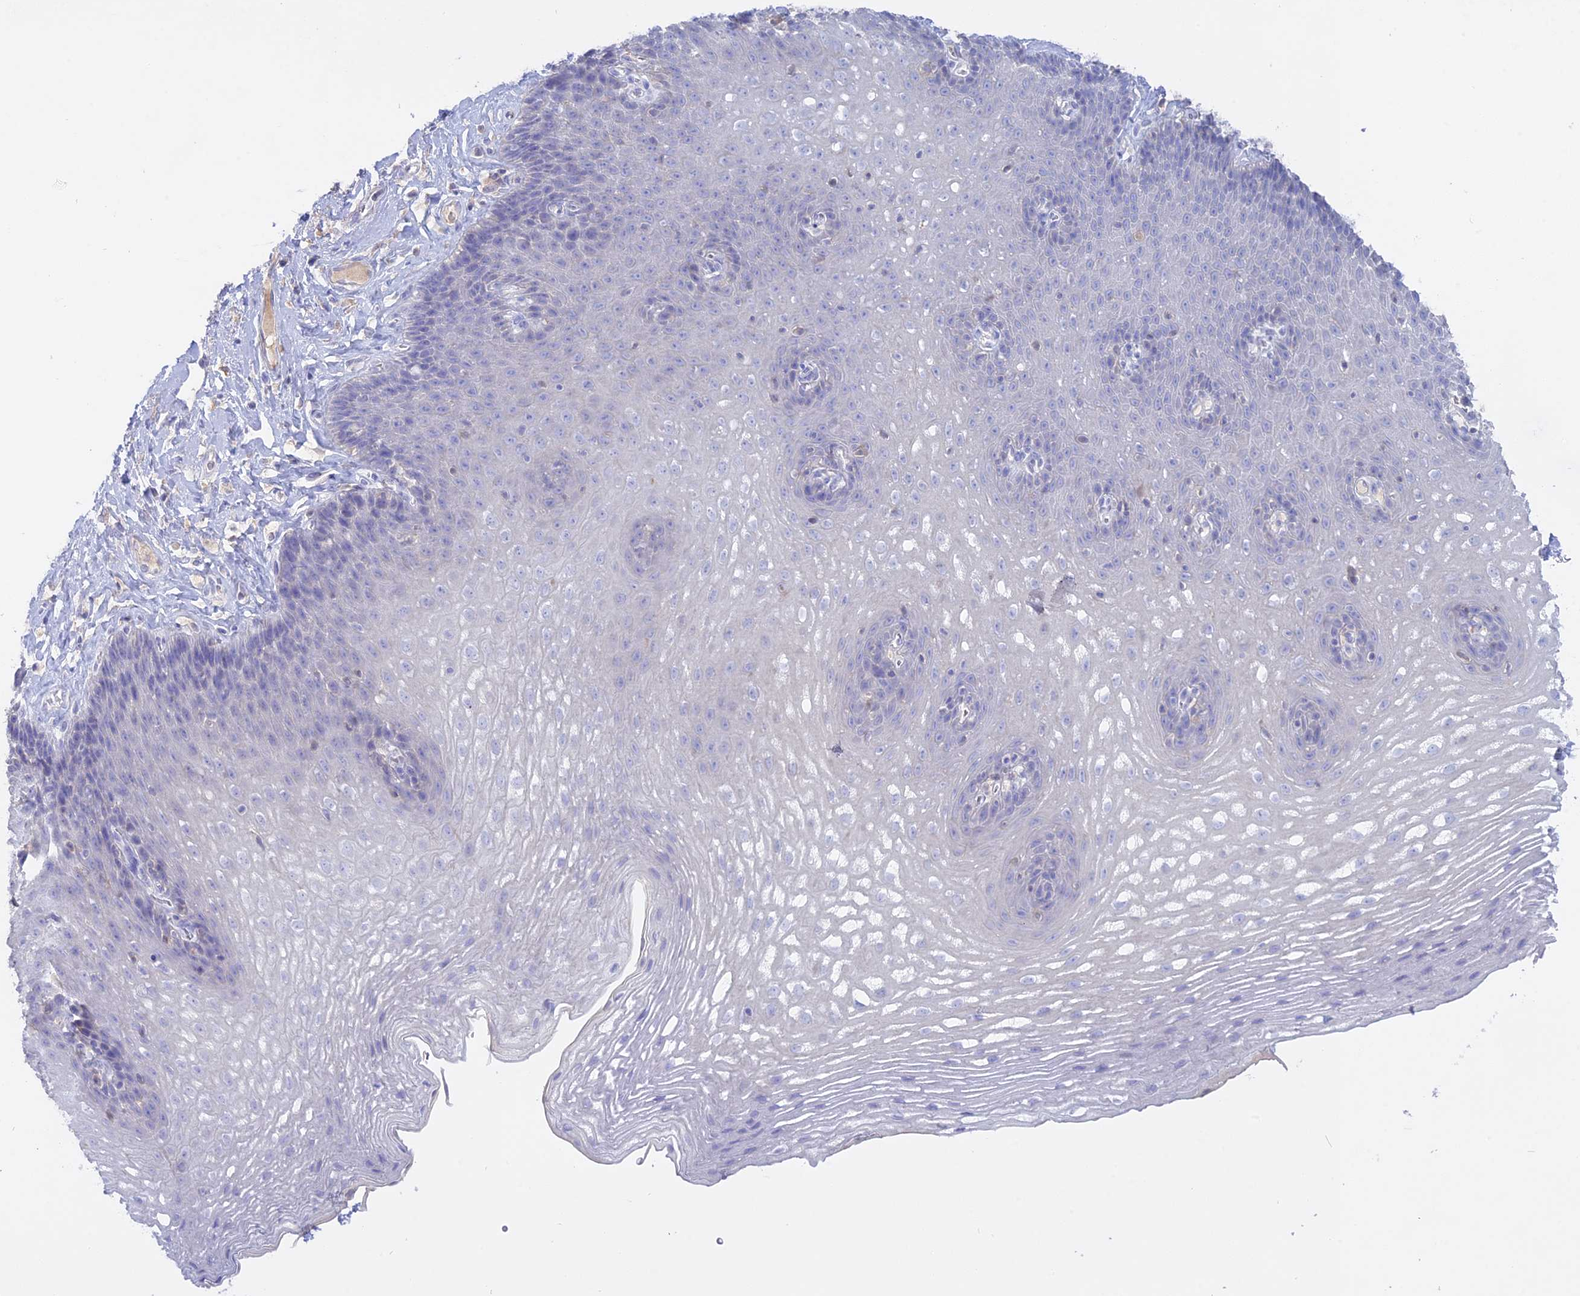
{"staining": {"intensity": "negative", "quantity": "none", "location": "none"}, "tissue": "esophagus", "cell_type": "Squamous epithelial cells", "image_type": "normal", "snomed": [{"axis": "morphology", "description": "Normal tissue, NOS"}, {"axis": "topography", "description": "Esophagus"}], "caption": "Photomicrograph shows no protein expression in squamous epithelial cells of benign esophagus.", "gene": "ADGRA1", "patient": {"sex": "female", "age": 66}}